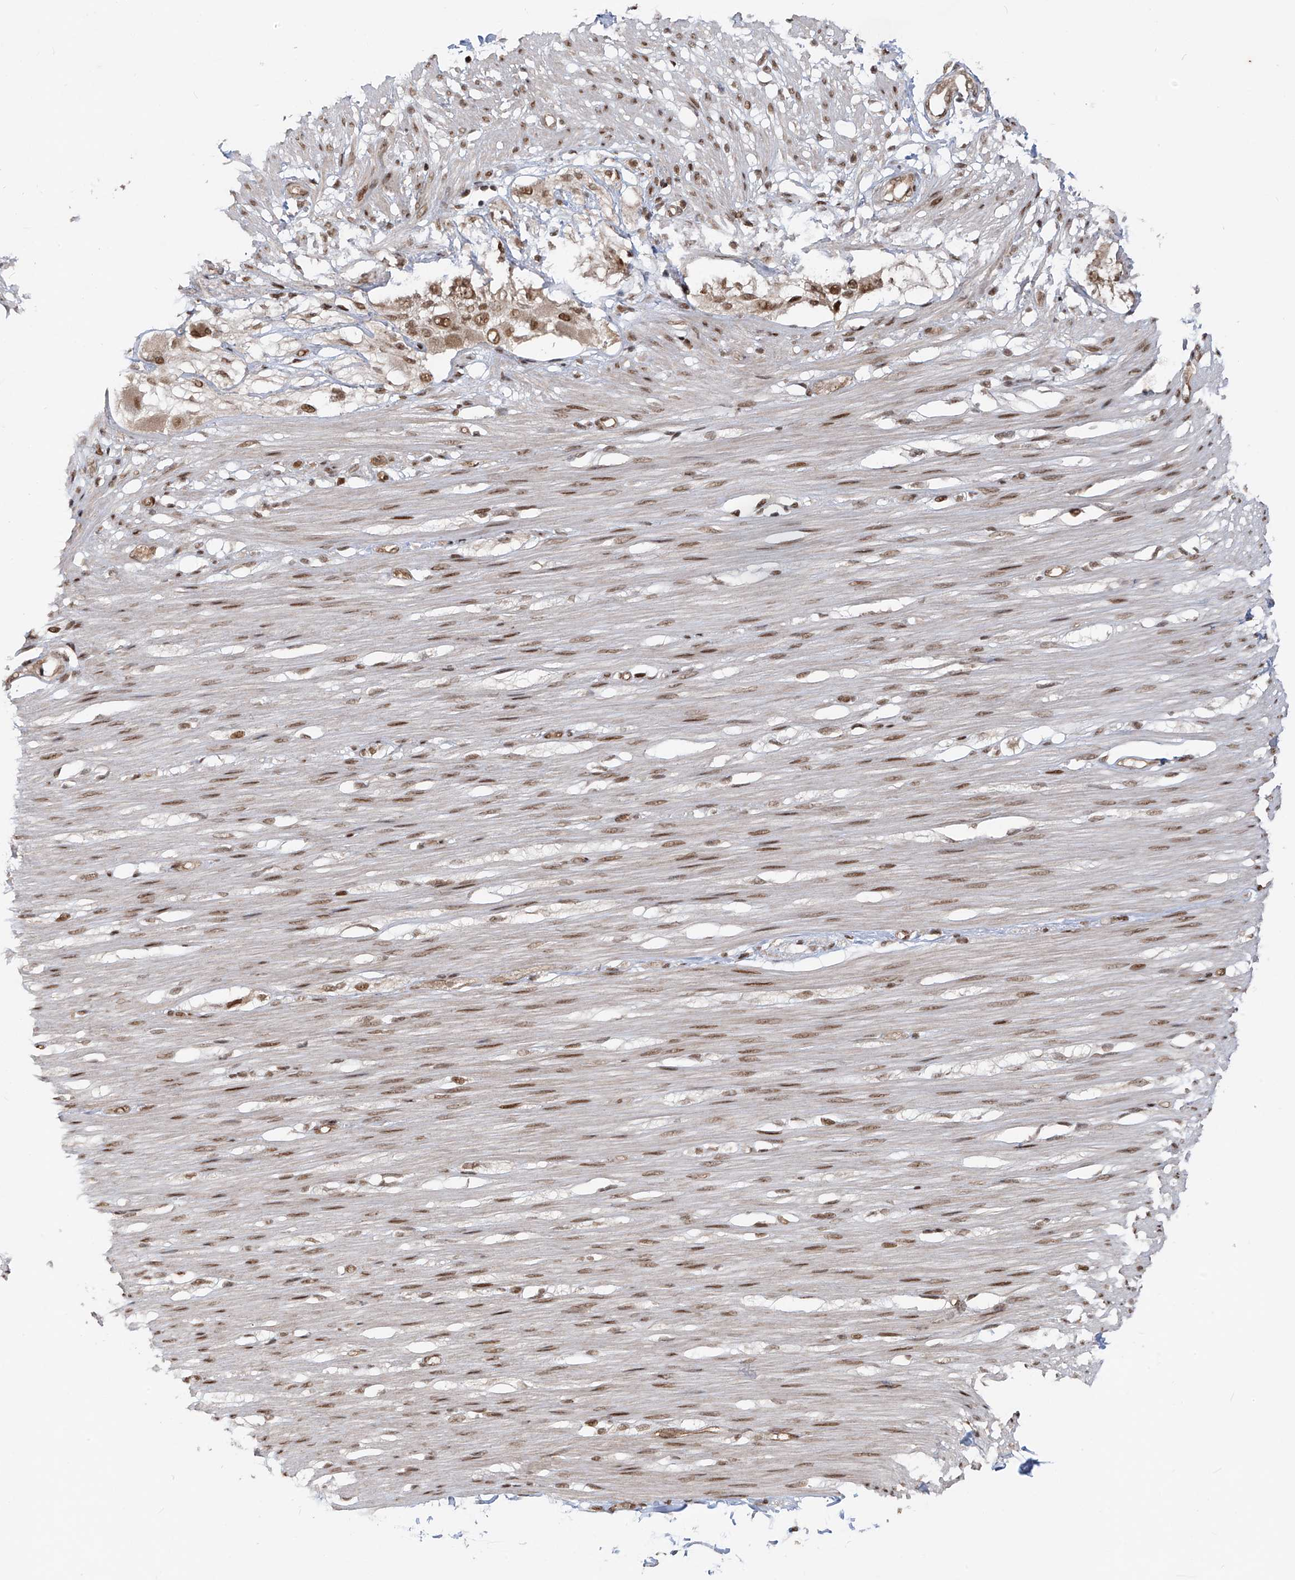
{"staining": {"intensity": "moderate", "quantity": ">75%", "location": "cytoplasmic/membranous,nuclear"}, "tissue": "smooth muscle", "cell_type": "Smooth muscle cells", "image_type": "normal", "snomed": [{"axis": "morphology", "description": "Normal tissue, NOS"}, {"axis": "morphology", "description": "Adenocarcinoma, NOS"}, {"axis": "topography", "description": "Colon"}, {"axis": "topography", "description": "Peripheral nerve tissue"}], "caption": "A micrograph showing moderate cytoplasmic/membranous,nuclear expression in about >75% of smooth muscle cells in unremarkable smooth muscle, as visualized by brown immunohistochemical staining.", "gene": "ARHGEF3", "patient": {"sex": "male", "age": 14}}